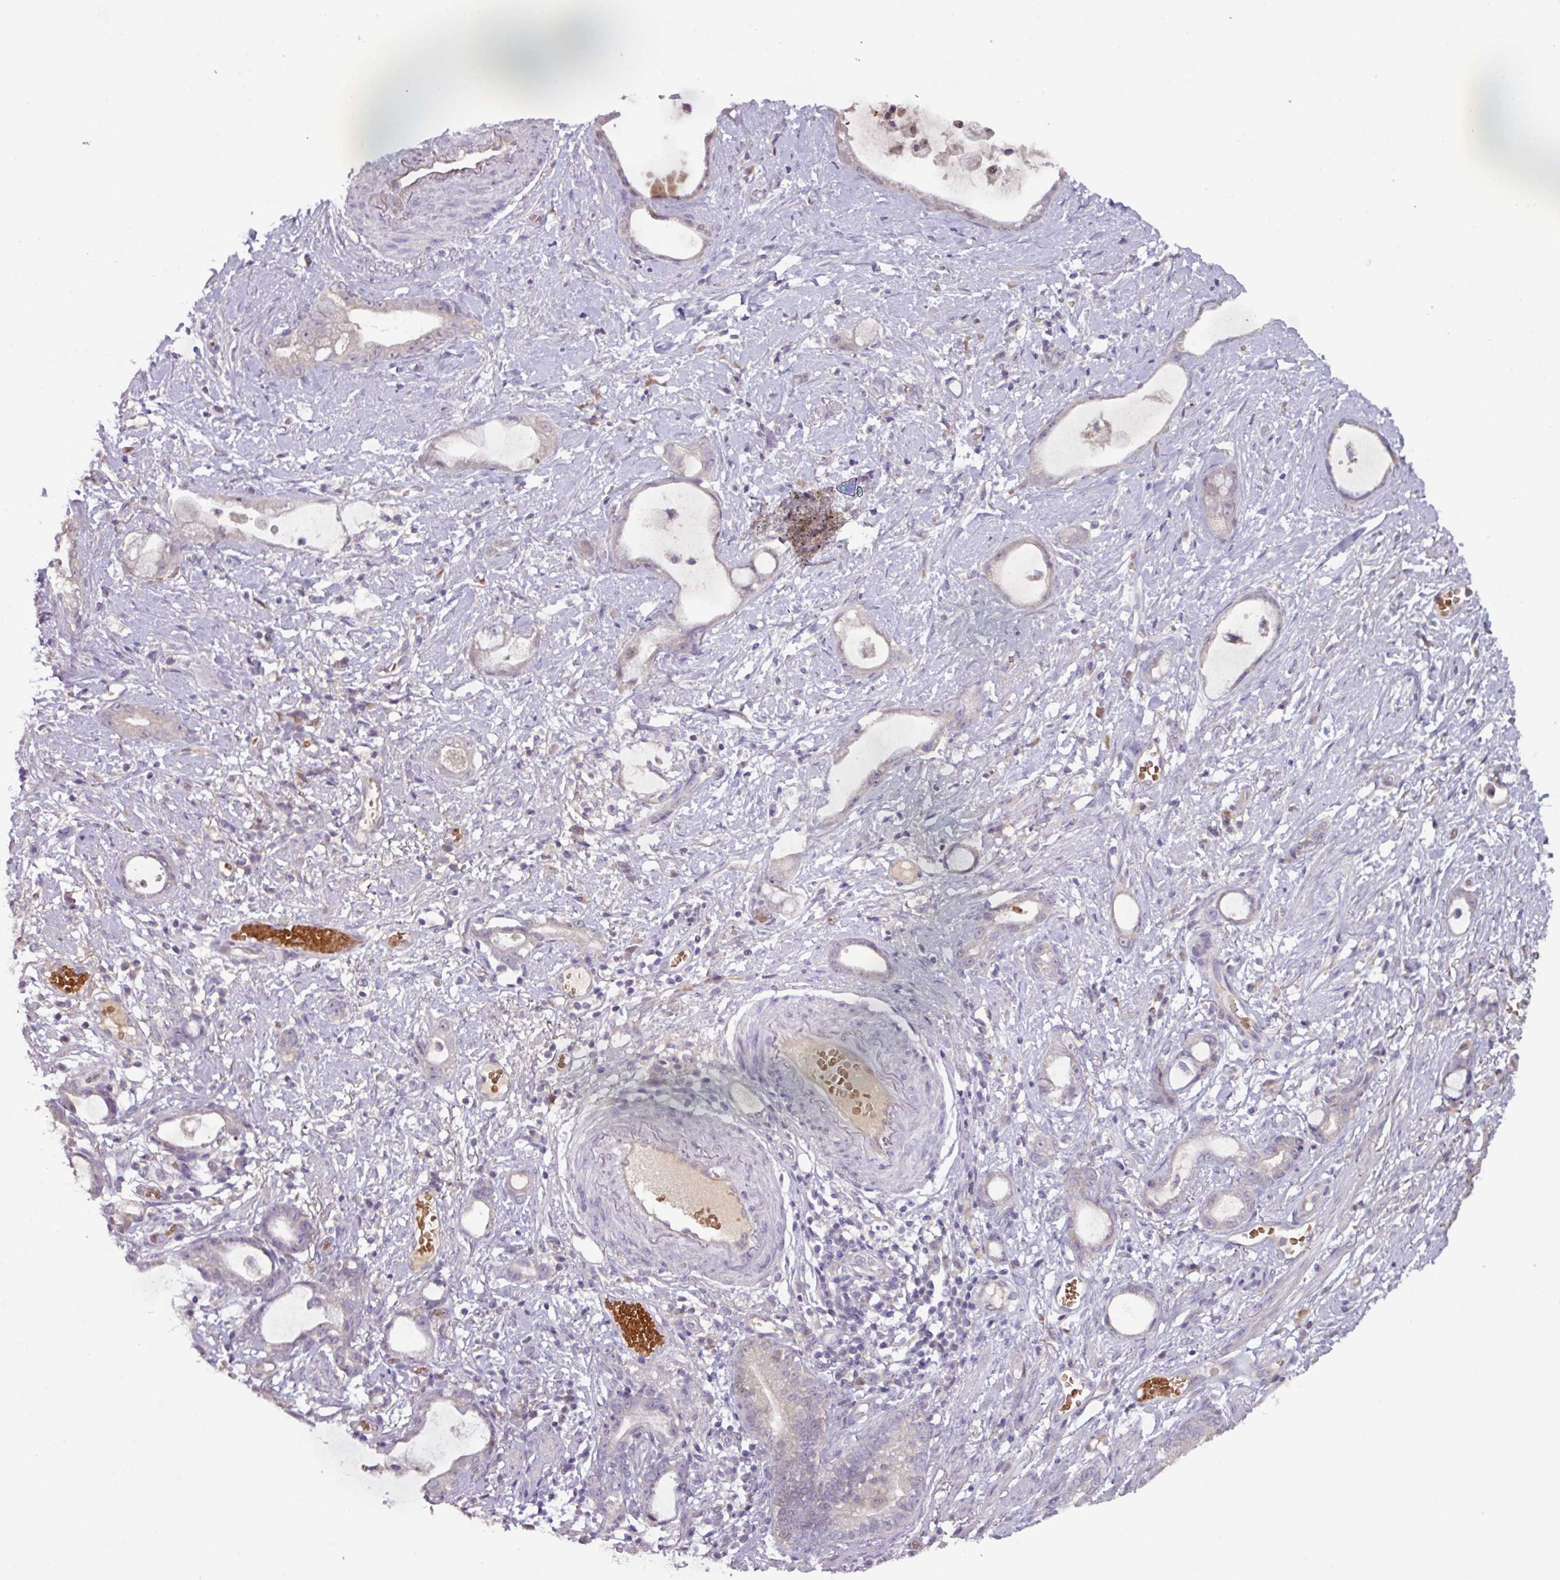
{"staining": {"intensity": "negative", "quantity": "none", "location": "none"}, "tissue": "stomach cancer", "cell_type": "Tumor cells", "image_type": "cancer", "snomed": [{"axis": "morphology", "description": "Adenocarcinoma, NOS"}, {"axis": "topography", "description": "Stomach"}], "caption": "A micrograph of human adenocarcinoma (stomach) is negative for staining in tumor cells.", "gene": "SLC5A10", "patient": {"sex": "male", "age": 55}}